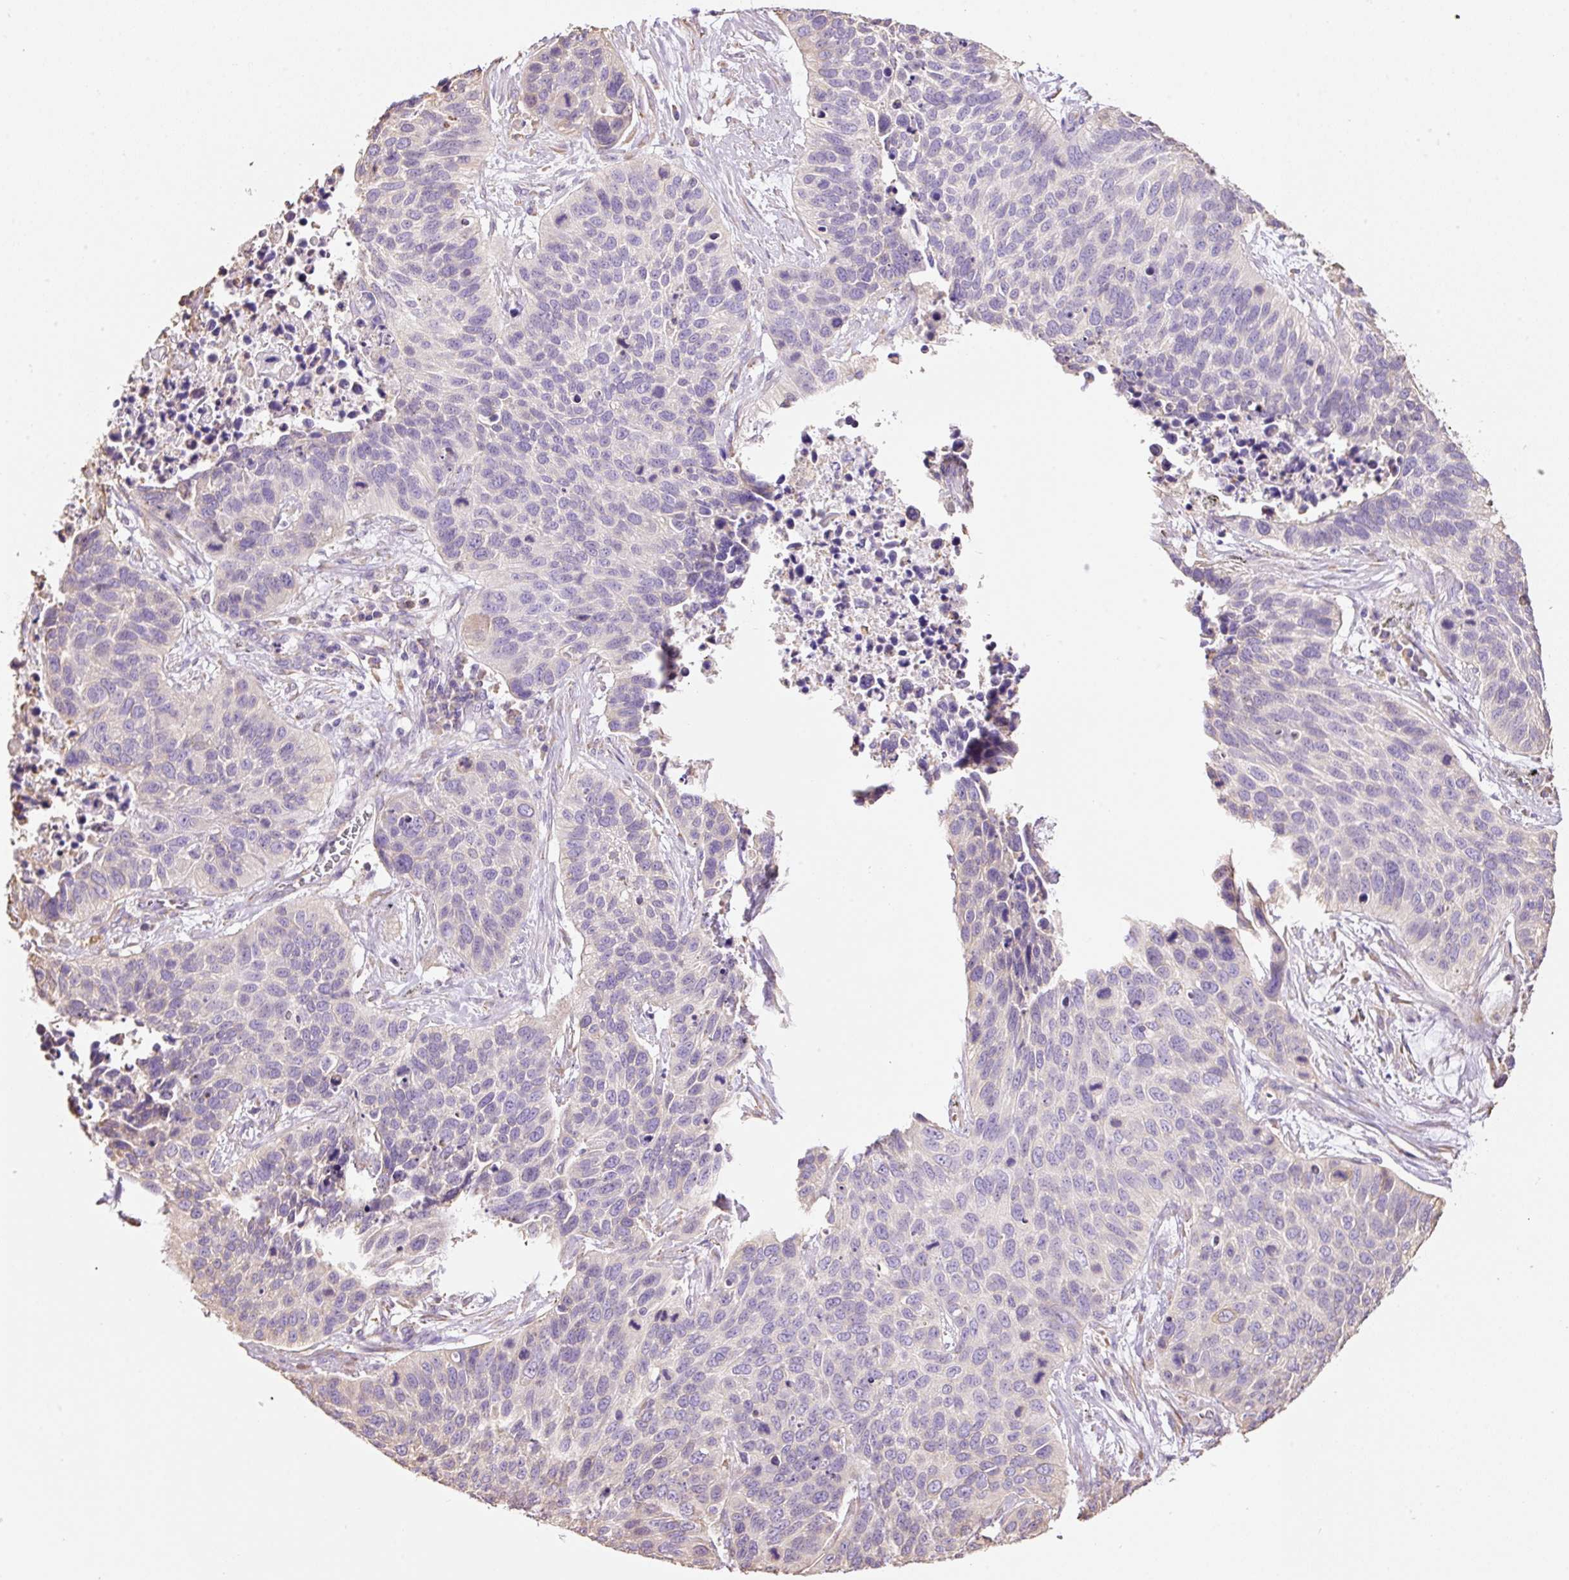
{"staining": {"intensity": "negative", "quantity": "none", "location": "none"}, "tissue": "lung cancer", "cell_type": "Tumor cells", "image_type": "cancer", "snomed": [{"axis": "morphology", "description": "Squamous cell carcinoma, NOS"}, {"axis": "topography", "description": "Lung"}], "caption": "Immunohistochemistry micrograph of human lung cancer stained for a protein (brown), which displays no expression in tumor cells.", "gene": "GCG", "patient": {"sex": "male", "age": 62}}